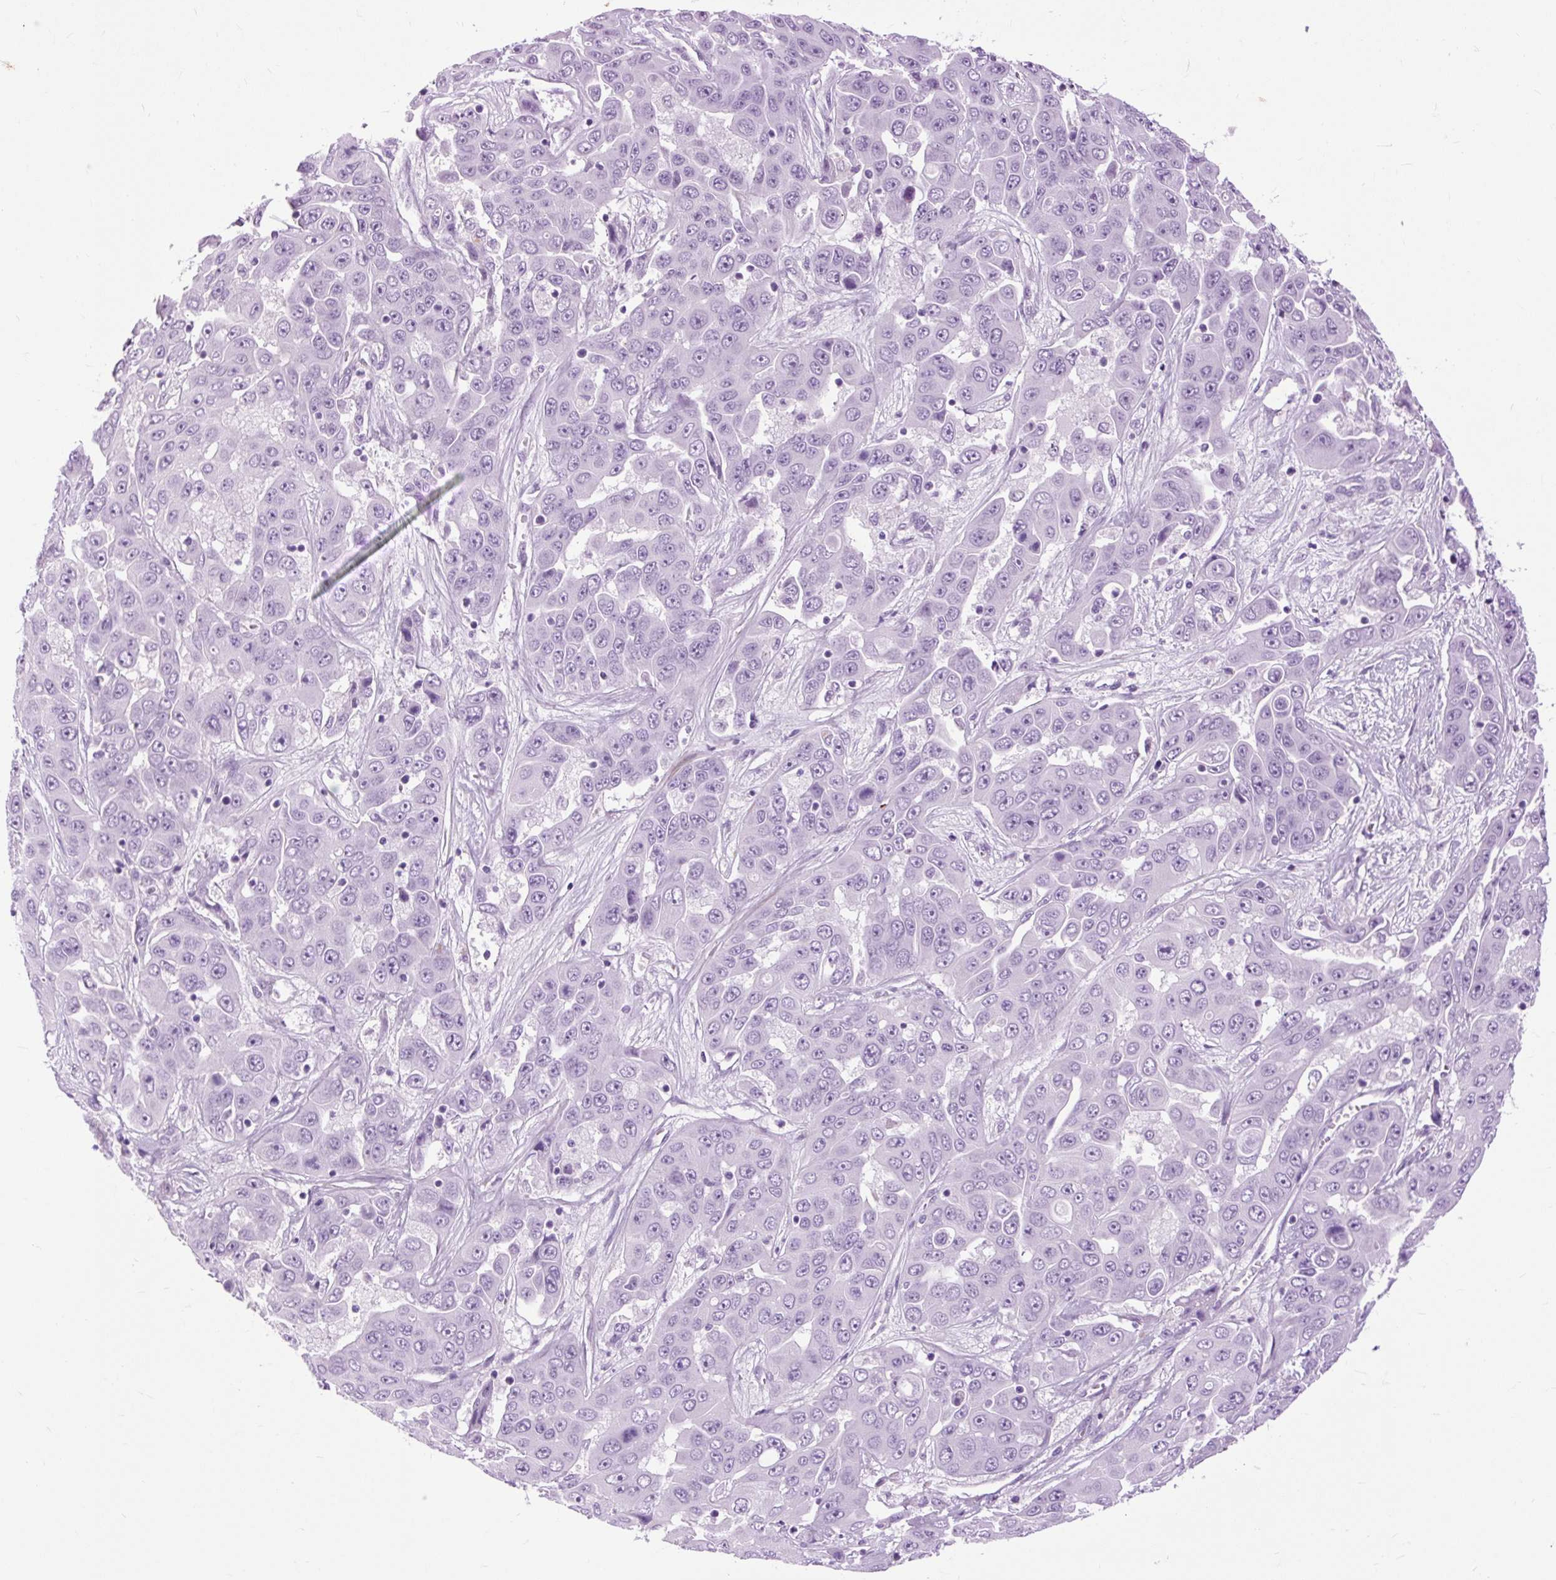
{"staining": {"intensity": "negative", "quantity": "none", "location": "none"}, "tissue": "liver cancer", "cell_type": "Tumor cells", "image_type": "cancer", "snomed": [{"axis": "morphology", "description": "Cholangiocarcinoma"}, {"axis": "topography", "description": "Liver"}], "caption": "Immunohistochemistry of human liver cholangiocarcinoma reveals no staining in tumor cells.", "gene": "DPP6", "patient": {"sex": "female", "age": 52}}